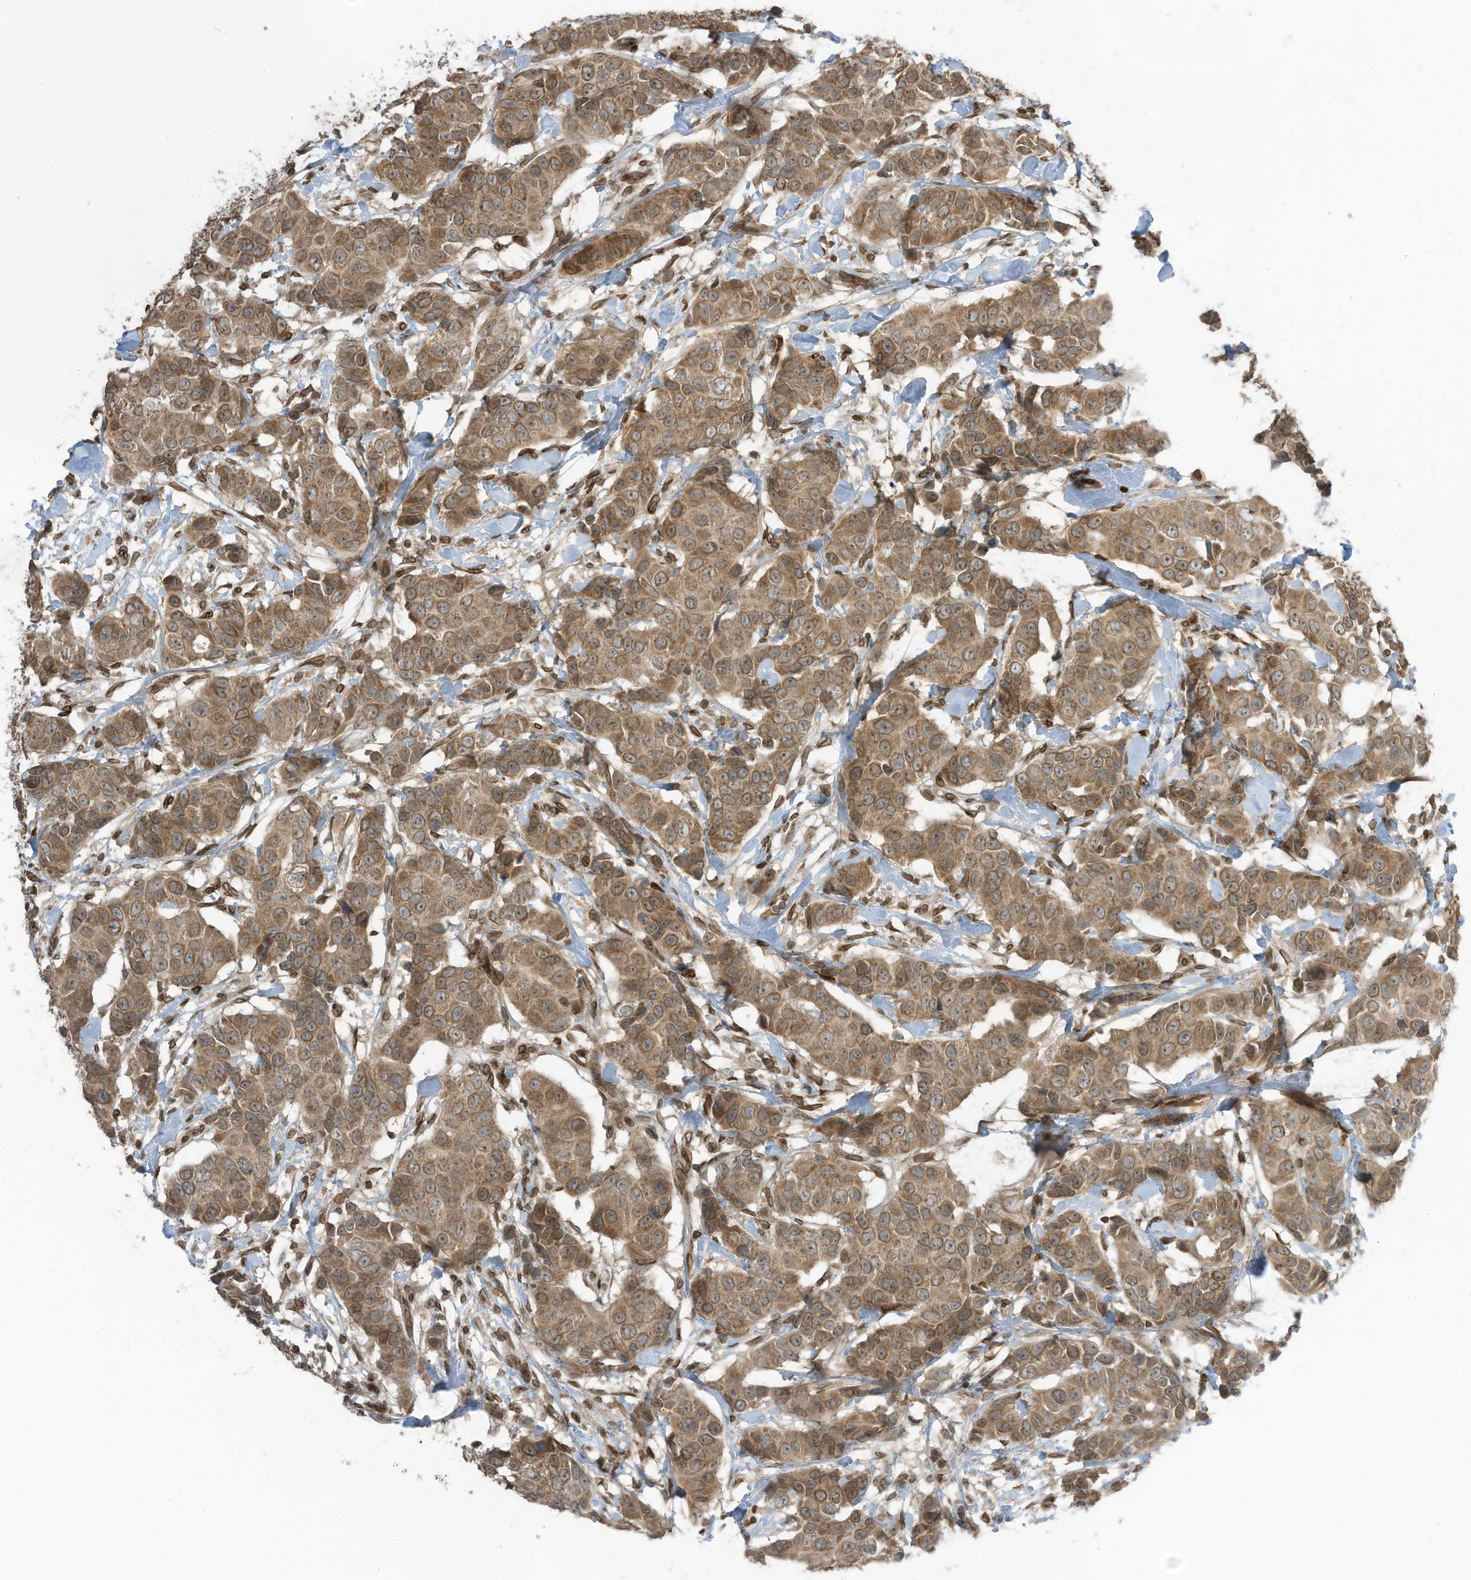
{"staining": {"intensity": "moderate", "quantity": ">75%", "location": "cytoplasmic/membranous,nuclear"}, "tissue": "breast cancer", "cell_type": "Tumor cells", "image_type": "cancer", "snomed": [{"axis": "morphology", "description": "Normal tissue, NOS"}, {"axis": "morphology", "description": "Duct carcinoma"}, {"axis": "topography", "description": "Breast"}], "caption": "Immunohistochemical staining of human breast cancer shows moderate cytoplasmic/membranous and nuclear protein expression in approximately >75% of tumor cells. Immunohistochemistry (ihc) stains the protein in brown and the nuclei are stained blue.", "gene": "RABL3", "patient": {"sex": "female", "age": 39}}